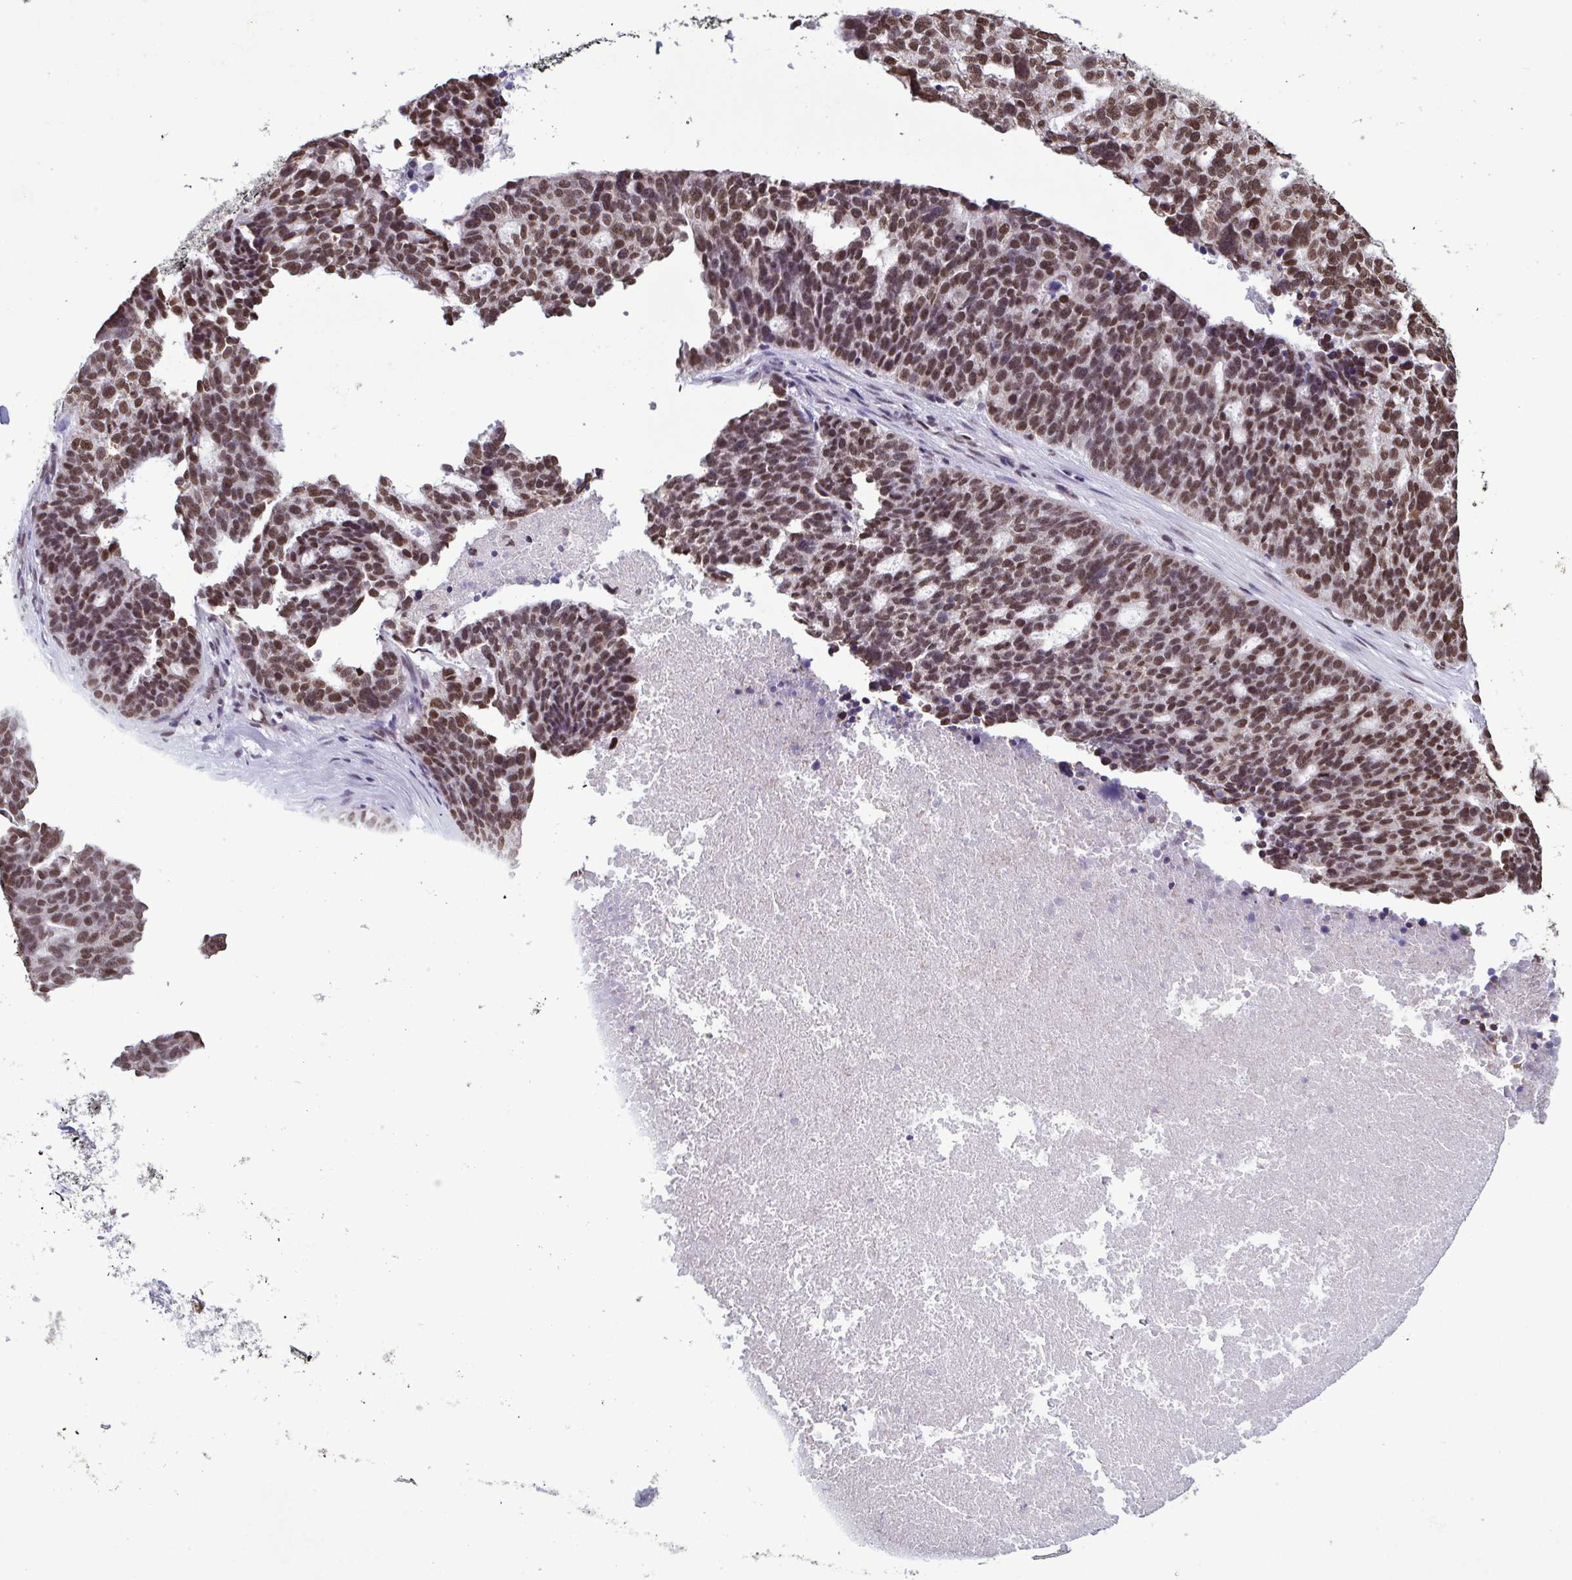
{"staining": {"intensity": "strong", "quantity": ">75%", "location": "nuclear"}, "tissue": "ovarian cancer", "cell_type": "Tumor cells", "image_type": "cancer", "snomed": [{"axis": "morphology", "description": "Cystadenocarcinoma, serous, NOS"}, {"axis": "topography", "description": "Ovary"}], "caption": "Serous cystadenocarcinoma (ovarian) stained with DAB IHC shows high levels of strong nuclear positivity in approximately >75% of tumor cells.", "gene": "TIMM21", "patient": {"sex": "female", "age": 59}}